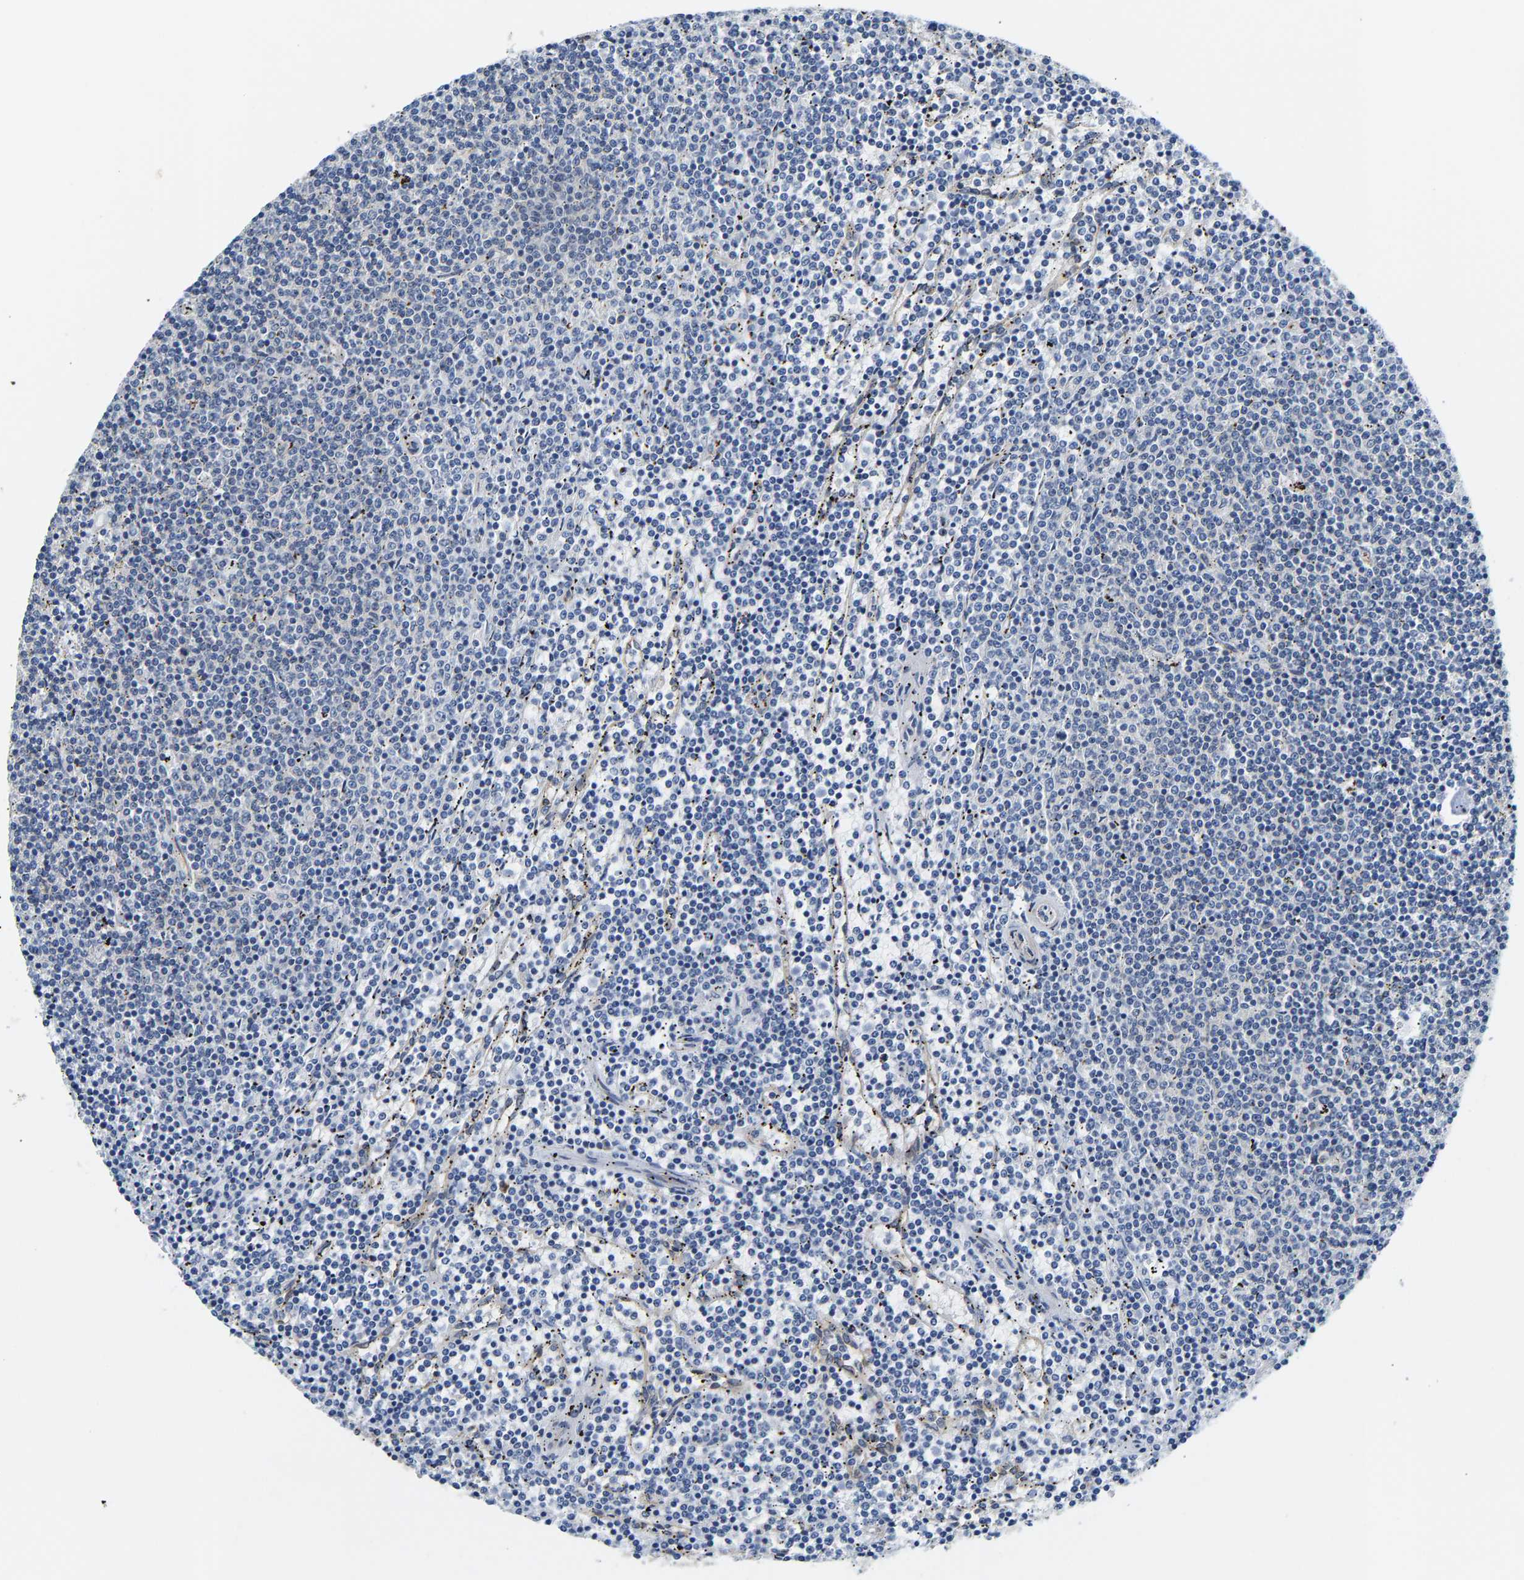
{"staining": {"intensity": "negative", "quantity": "none", "location": "none"}, "tissue": "lymphoma", "cell_type": "Tumor cells", "image_type": "cancer", "snomed": [{"axis": "morphology", "description": "Malignant lymphoma, non-Hodgkin's type, Low grade"}, {"axis": "topography", "description": "Spleen"}], "caption": "High magnification brightfield microscopy of lymphoma stained with DAB (brown) and counterstained with hematoxylin (blue): tumor cells show no significant positivity.", "gene": "PAWR", "patient": {"sex": "female", "age": 50}}